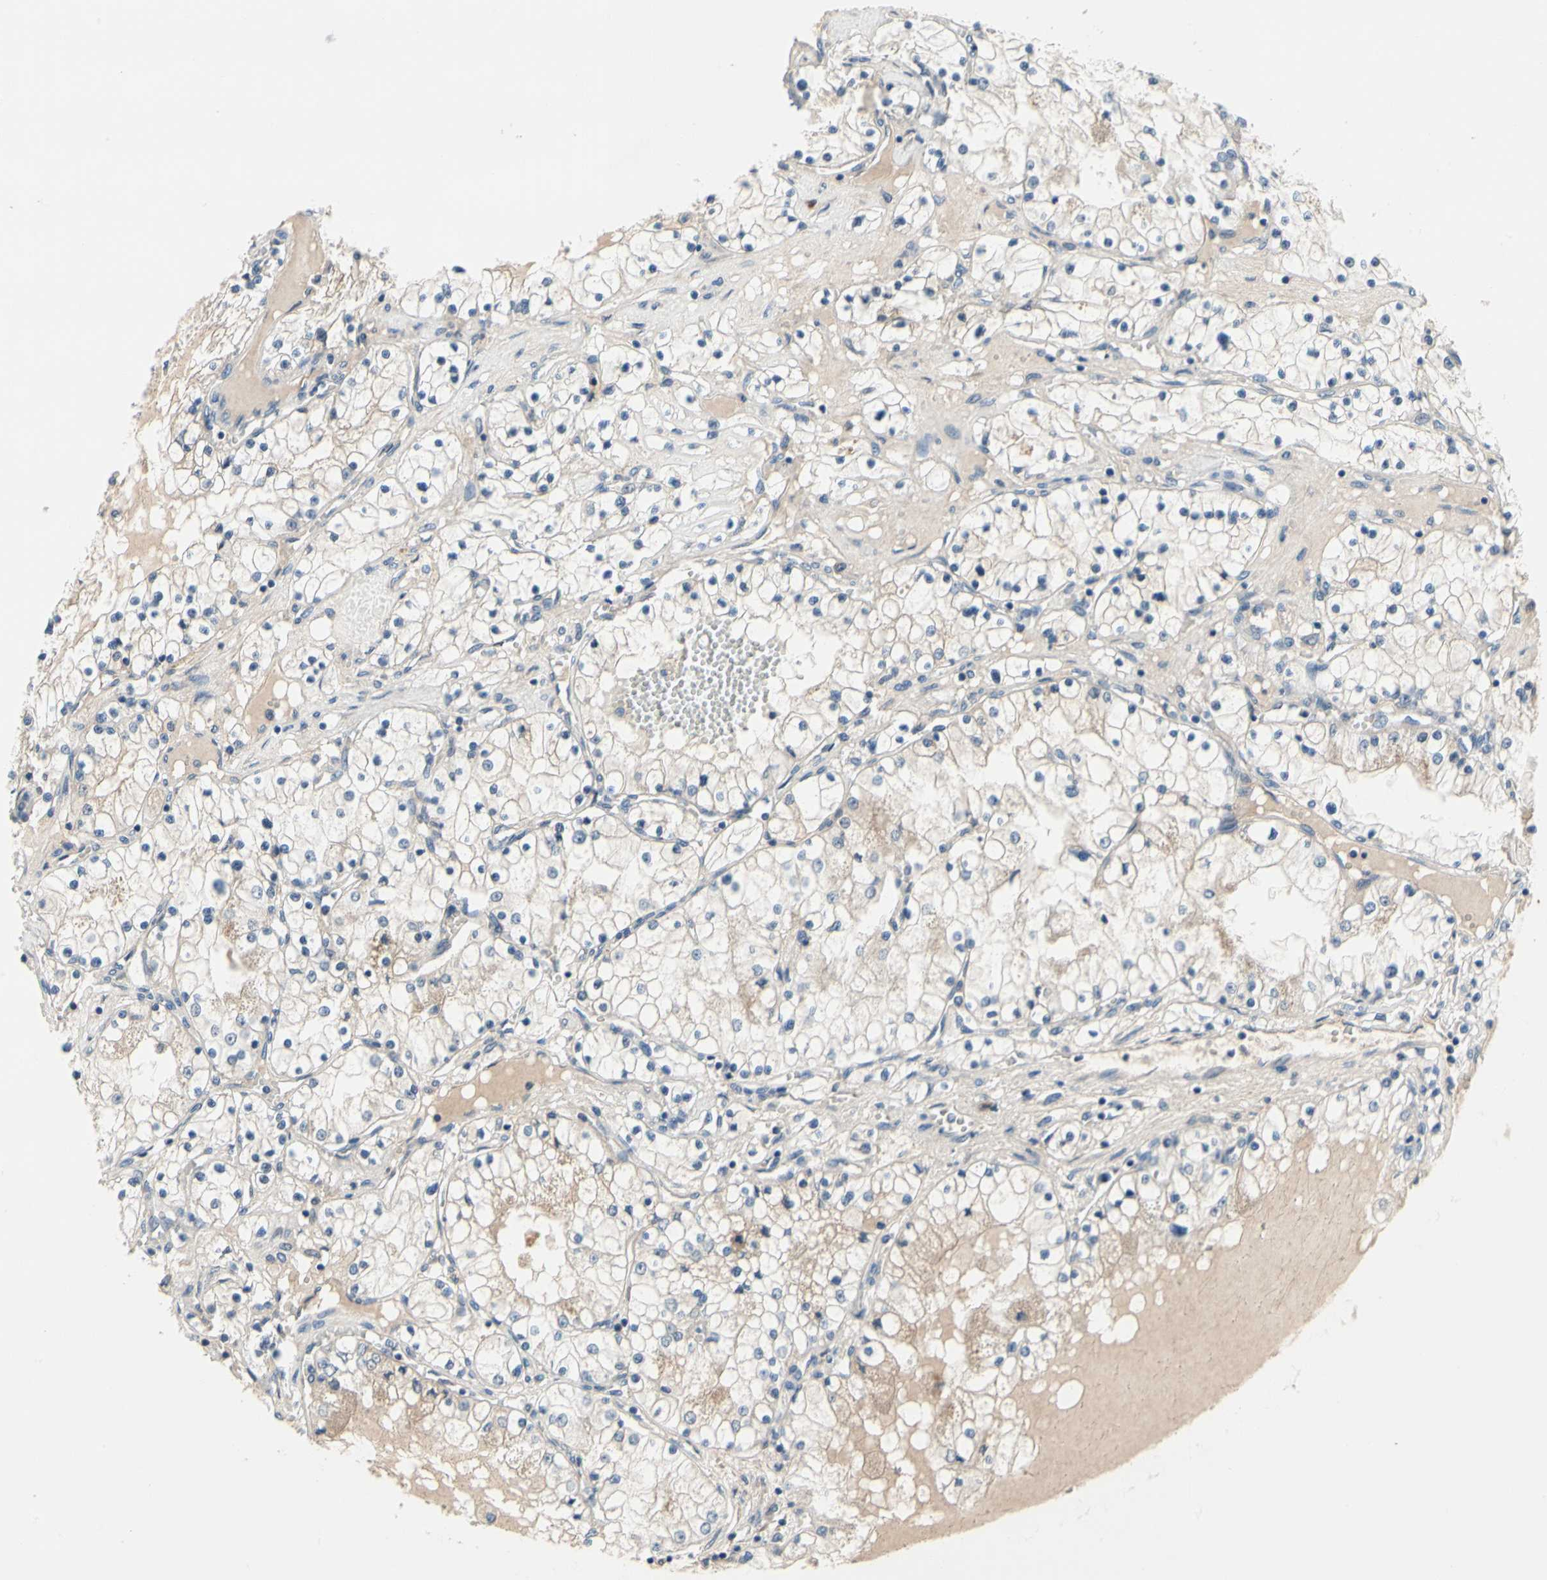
{"staining": {"intensity": "weak", "quantity": "<25%", "location": "cytoplasmic/membranous"}, "tissue": "renal cancer", "cell_type": "Tumor cells", "image_type": "cancer", "snomed": [{"axis": "morphology", "description": "Adenocarcinoma, NOS"}, {"axis": "topography", "description": "Kidney"}], "caption": "IHC photomicrograph of human renal cancer (adenocarcinoma) stained for a protein (brown), which exhibits no expression in tumor cells.", "gene": "SELENOK", "patient": {"sex": "male", "age": 68}}